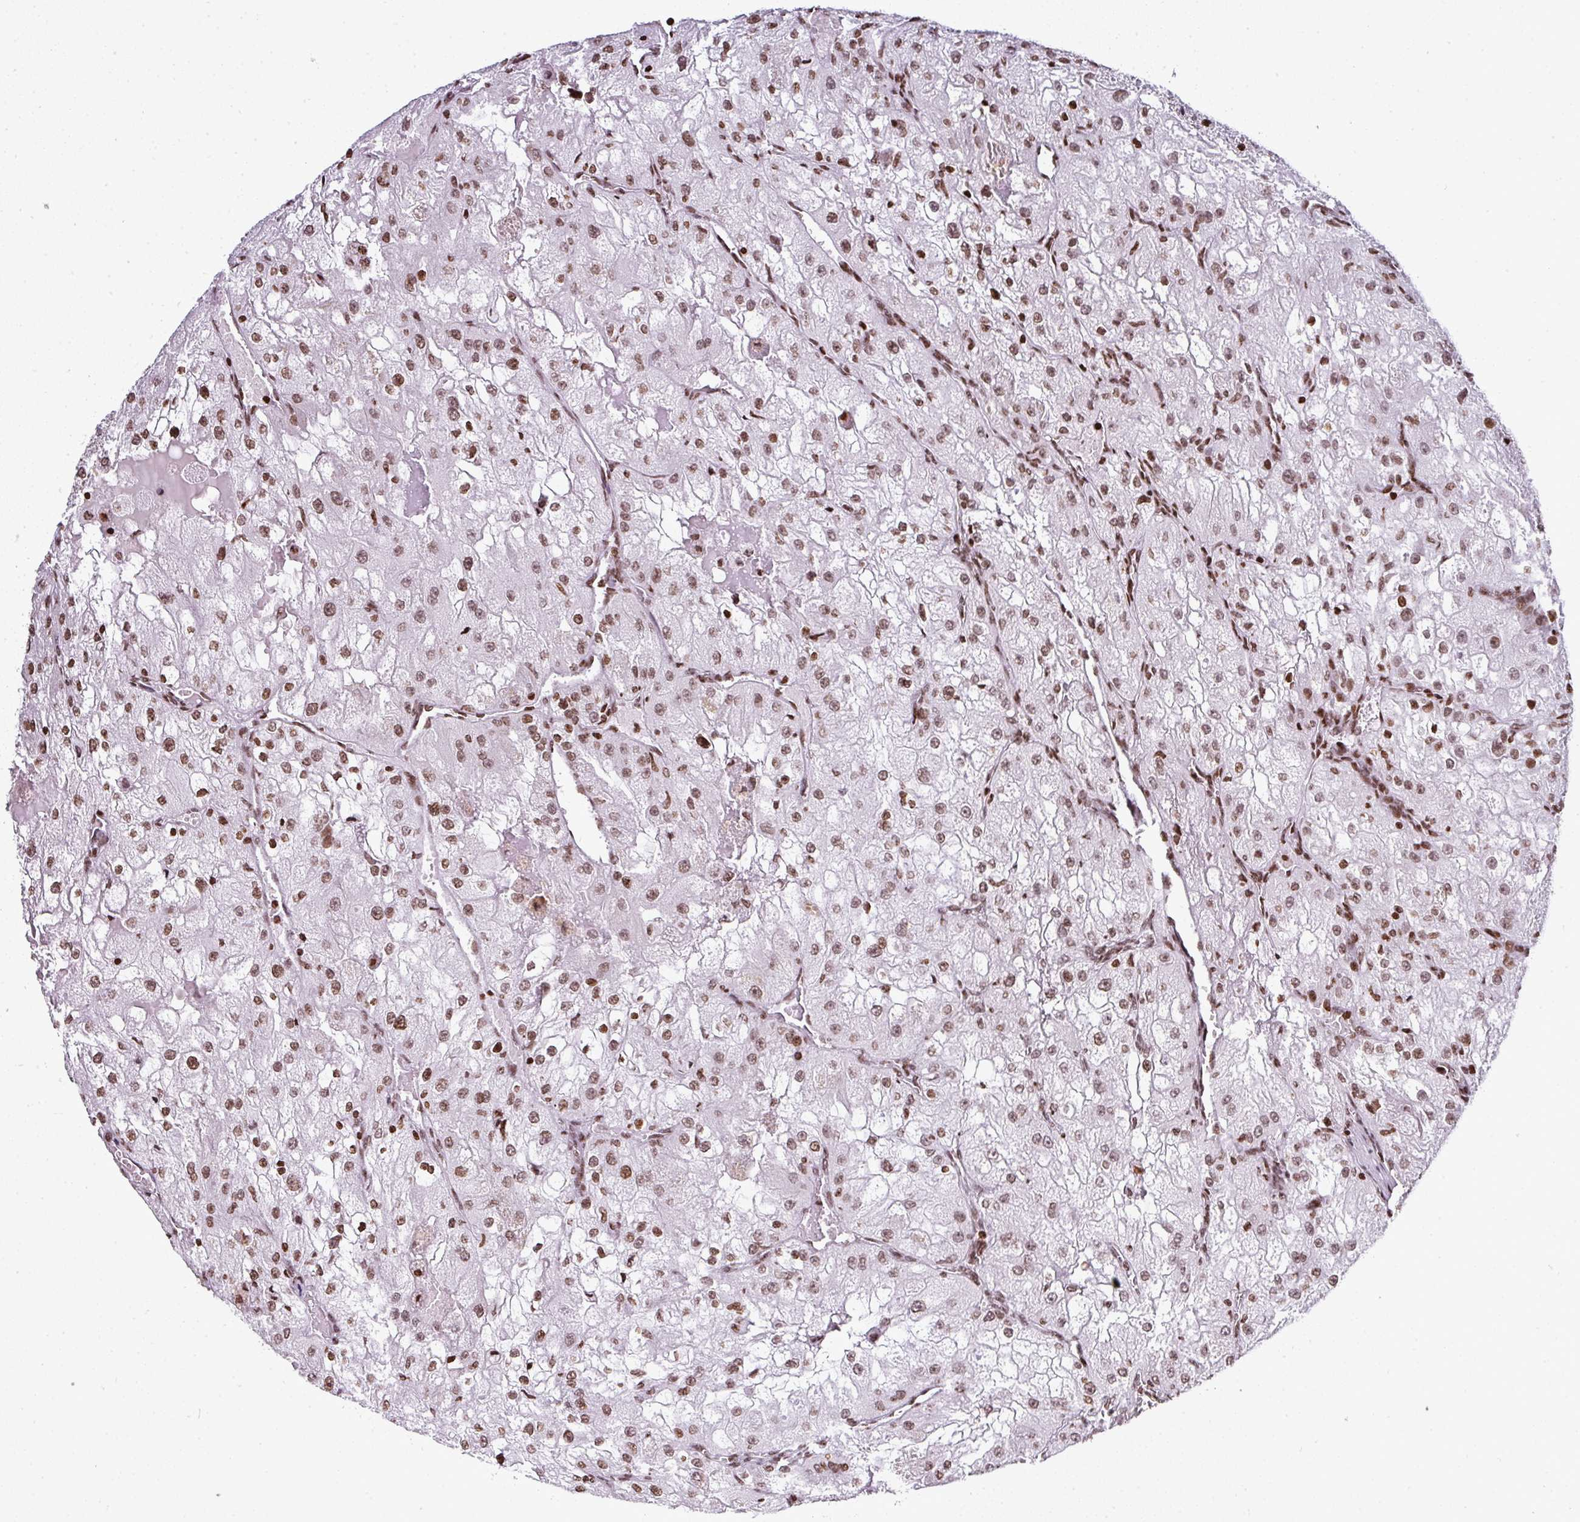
{"staining": {"intensity": "moderate", "quantity": ">75%", "location": "nuclear"}, "tissue": "renal cancer", "cell_type": "Tumor cells", "image_type": "cancer", "snomed": [{"axis": "morphology", "description": "Adenocarcinoma, NOS"}, {"axis": "topography", "description": "Kidney"}], "caption": "DAB immunohistochemical staining of human adenocarcinoma (renal) reveals moderate nuclear protein staining in about >75% of tumor cells.", "gene": "RASL11A", "patient": {"sex": "female", "age": 74}}